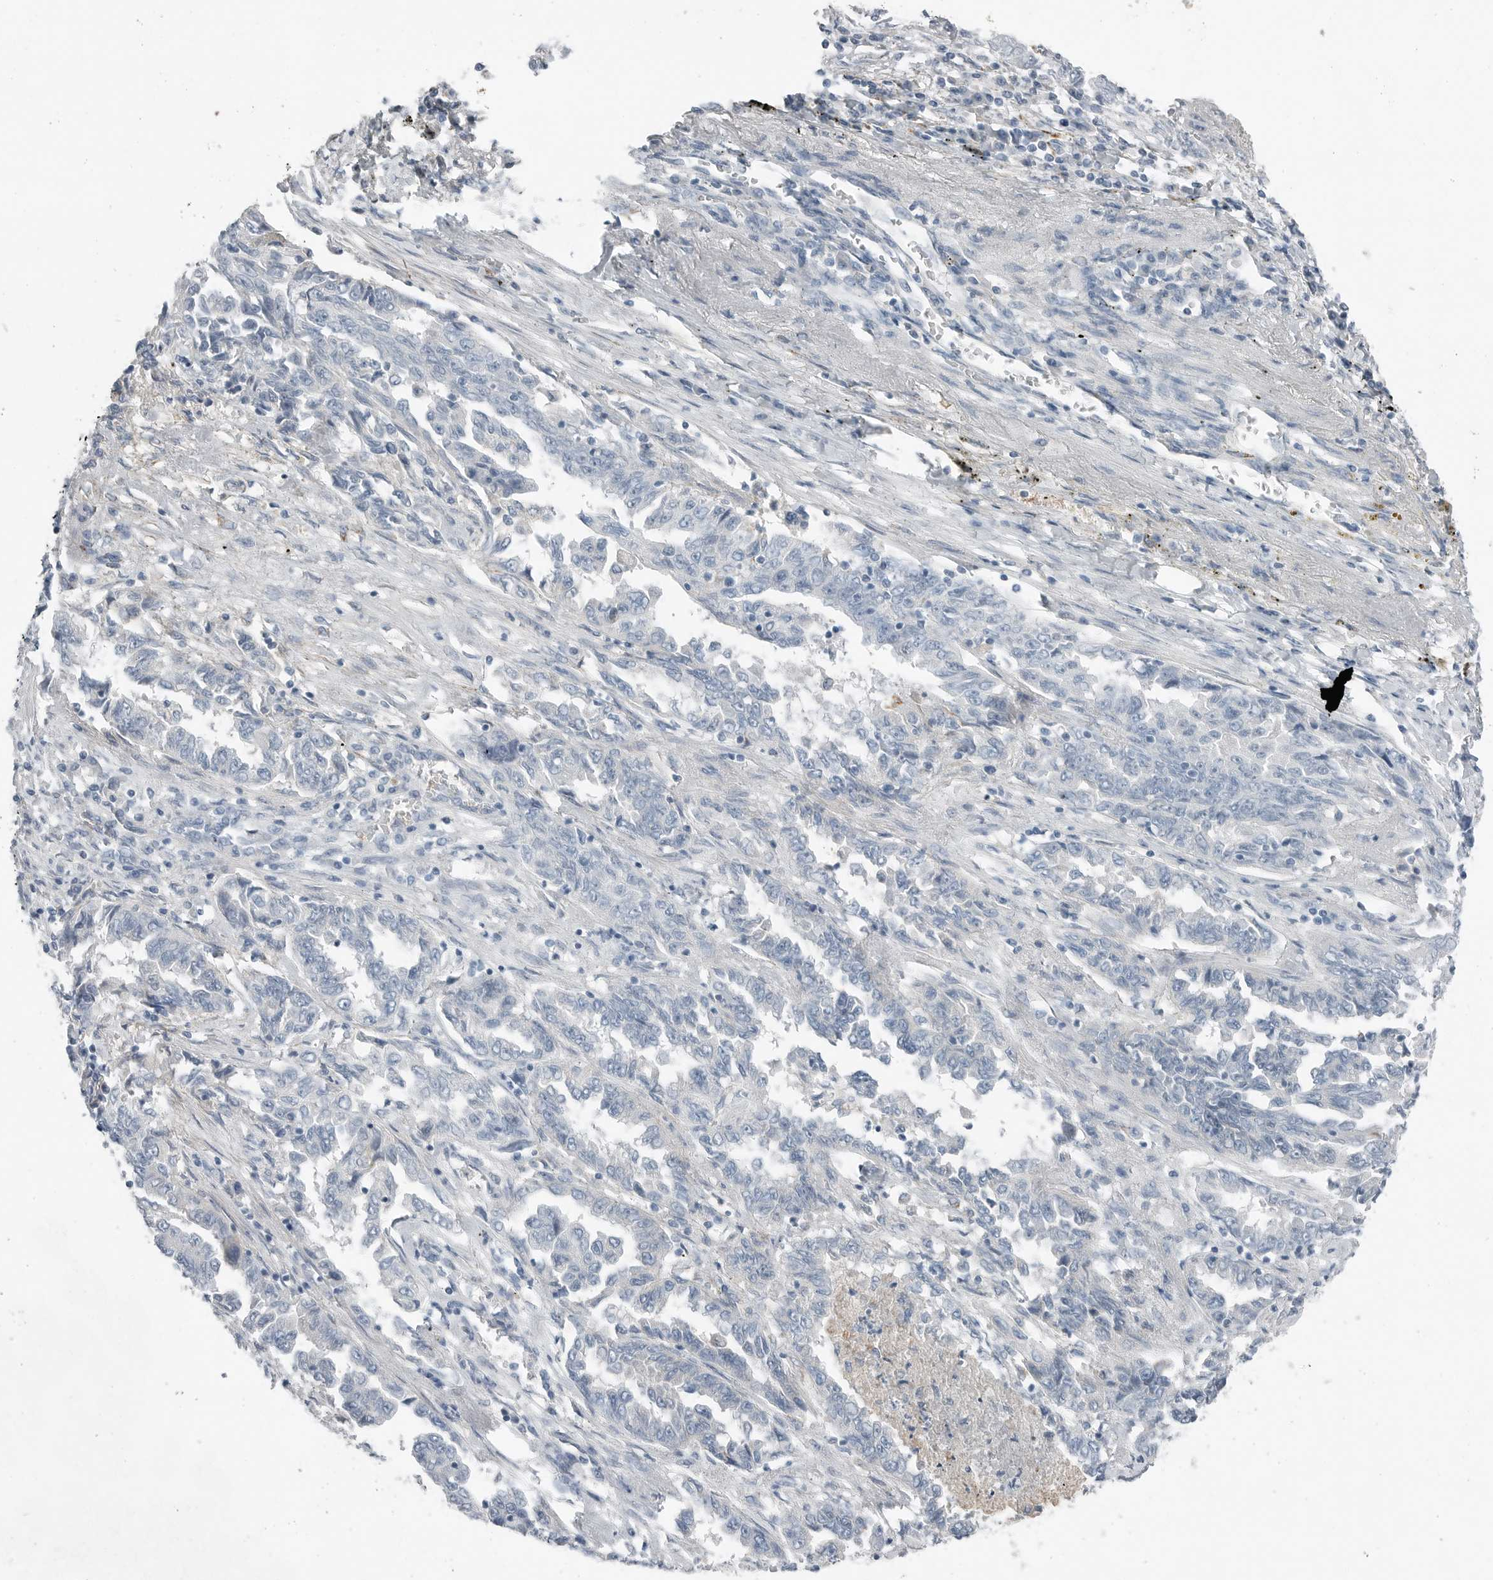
{"staining": {"intensity": "negative", "quantity": "none", "location": "none"}, "tissue": "lung cancer", "cell_type": "Tumor cells", "image_type": "cancer", "snomed": [{"axis": "morphology", "description": "Adenocarcinoma, NOS"}, {"axis": "topography", "description": "Lung"}], "caption": "An image of lung cancer (adenocarcinoma) stained for a protein displays no brown staining in tumor cells.", "gene": "SERPINB7", "patient": {"sex": "female", "age": 51}}